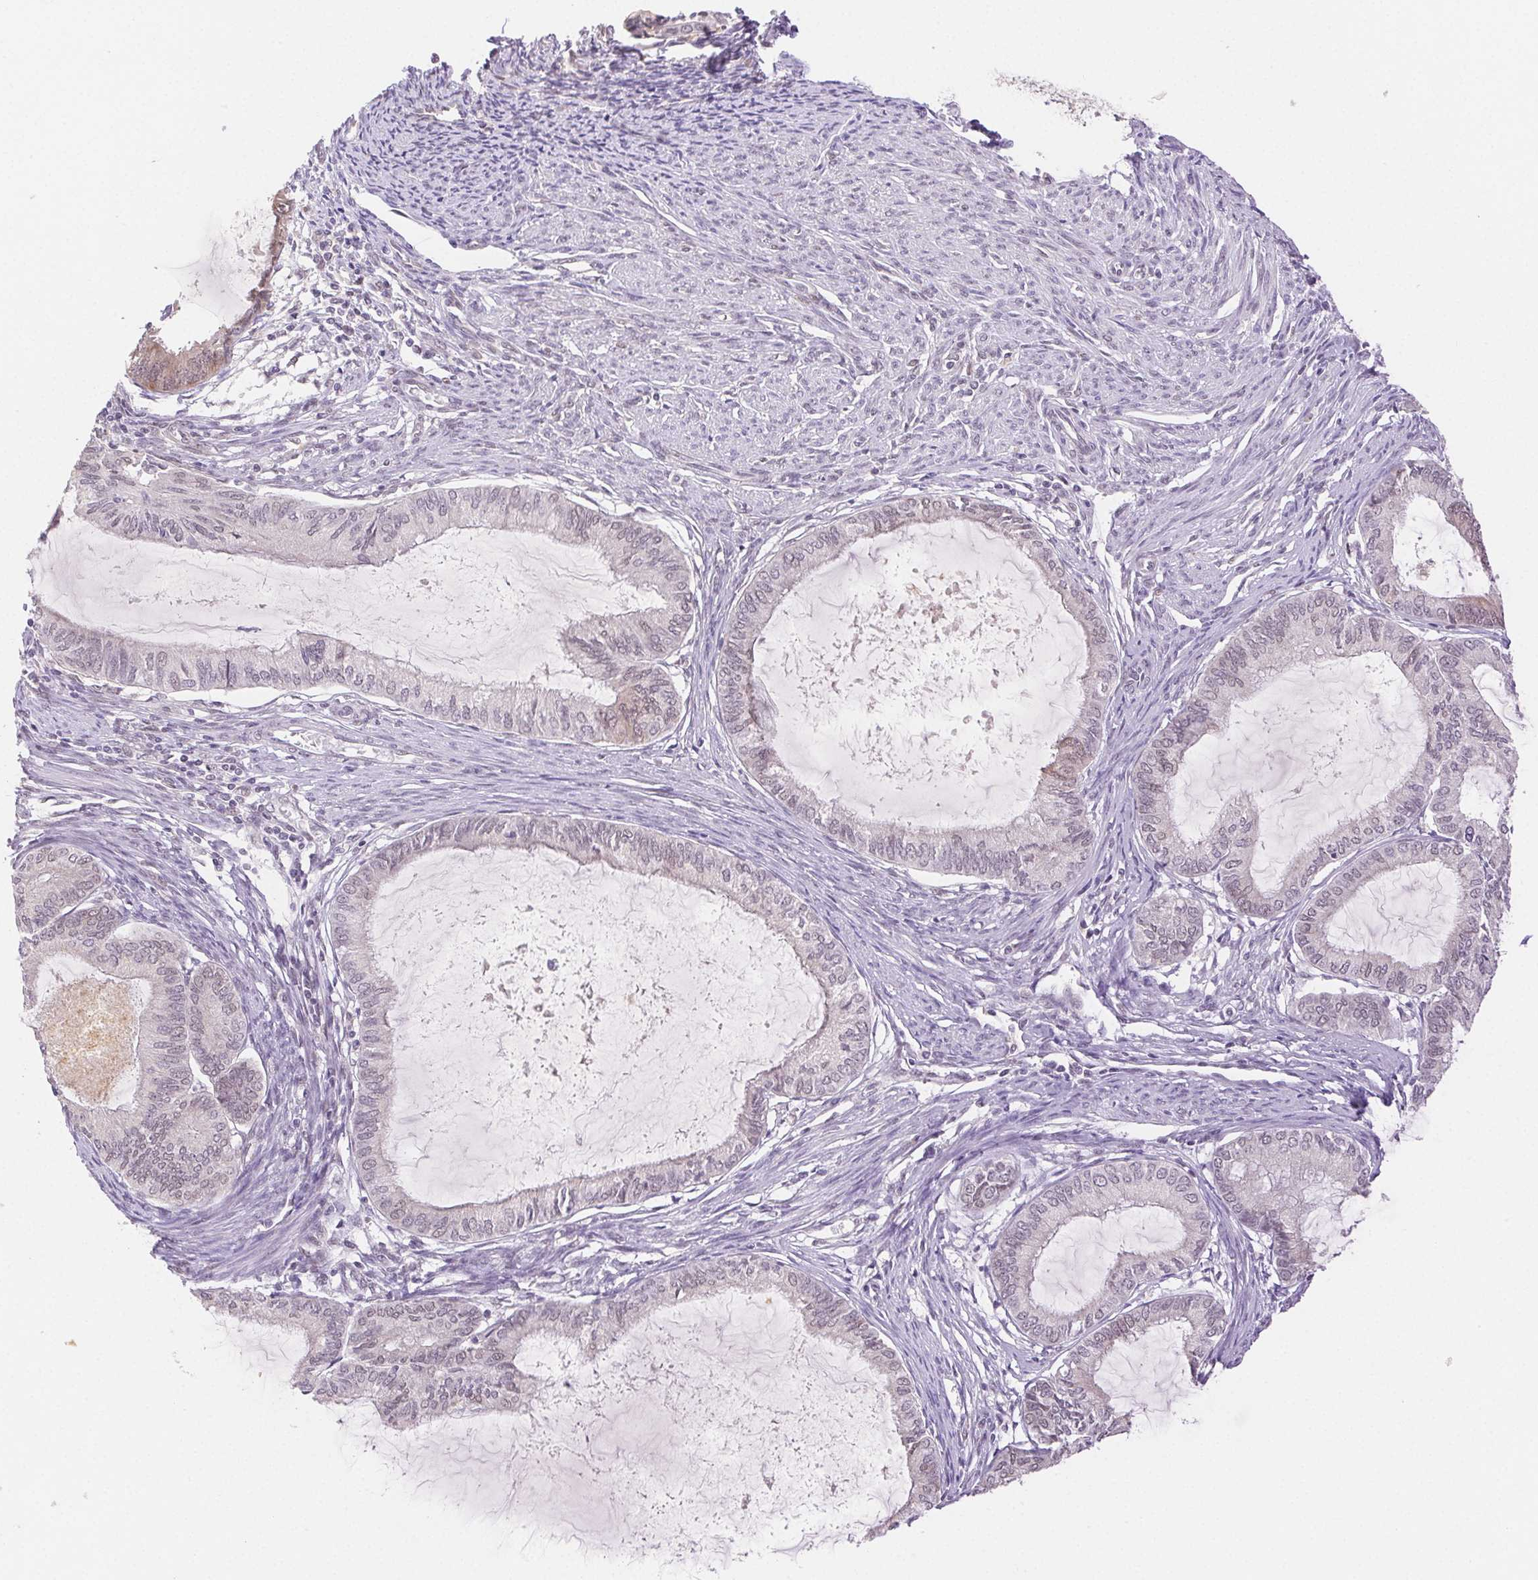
{"staining": {"intensity": "negative", "quantity": "none", "location": "none"}, "tissue": "endometrial cancer", "cell_type": "Tumor cells", "image_type": "cancer", "snomed": [{"axis": "morphology", "description": "Adenocarcinoma, NOS"}, {"axis": "topography", "description": "Endometrium"}], "caption": "DAB immunohistochemical staining of human adenocarcinoma (endometrial) displays no significant staining in tumor cells.", "gene": "H2AZ2", "patient": {"sex": "female", "age": 86}}